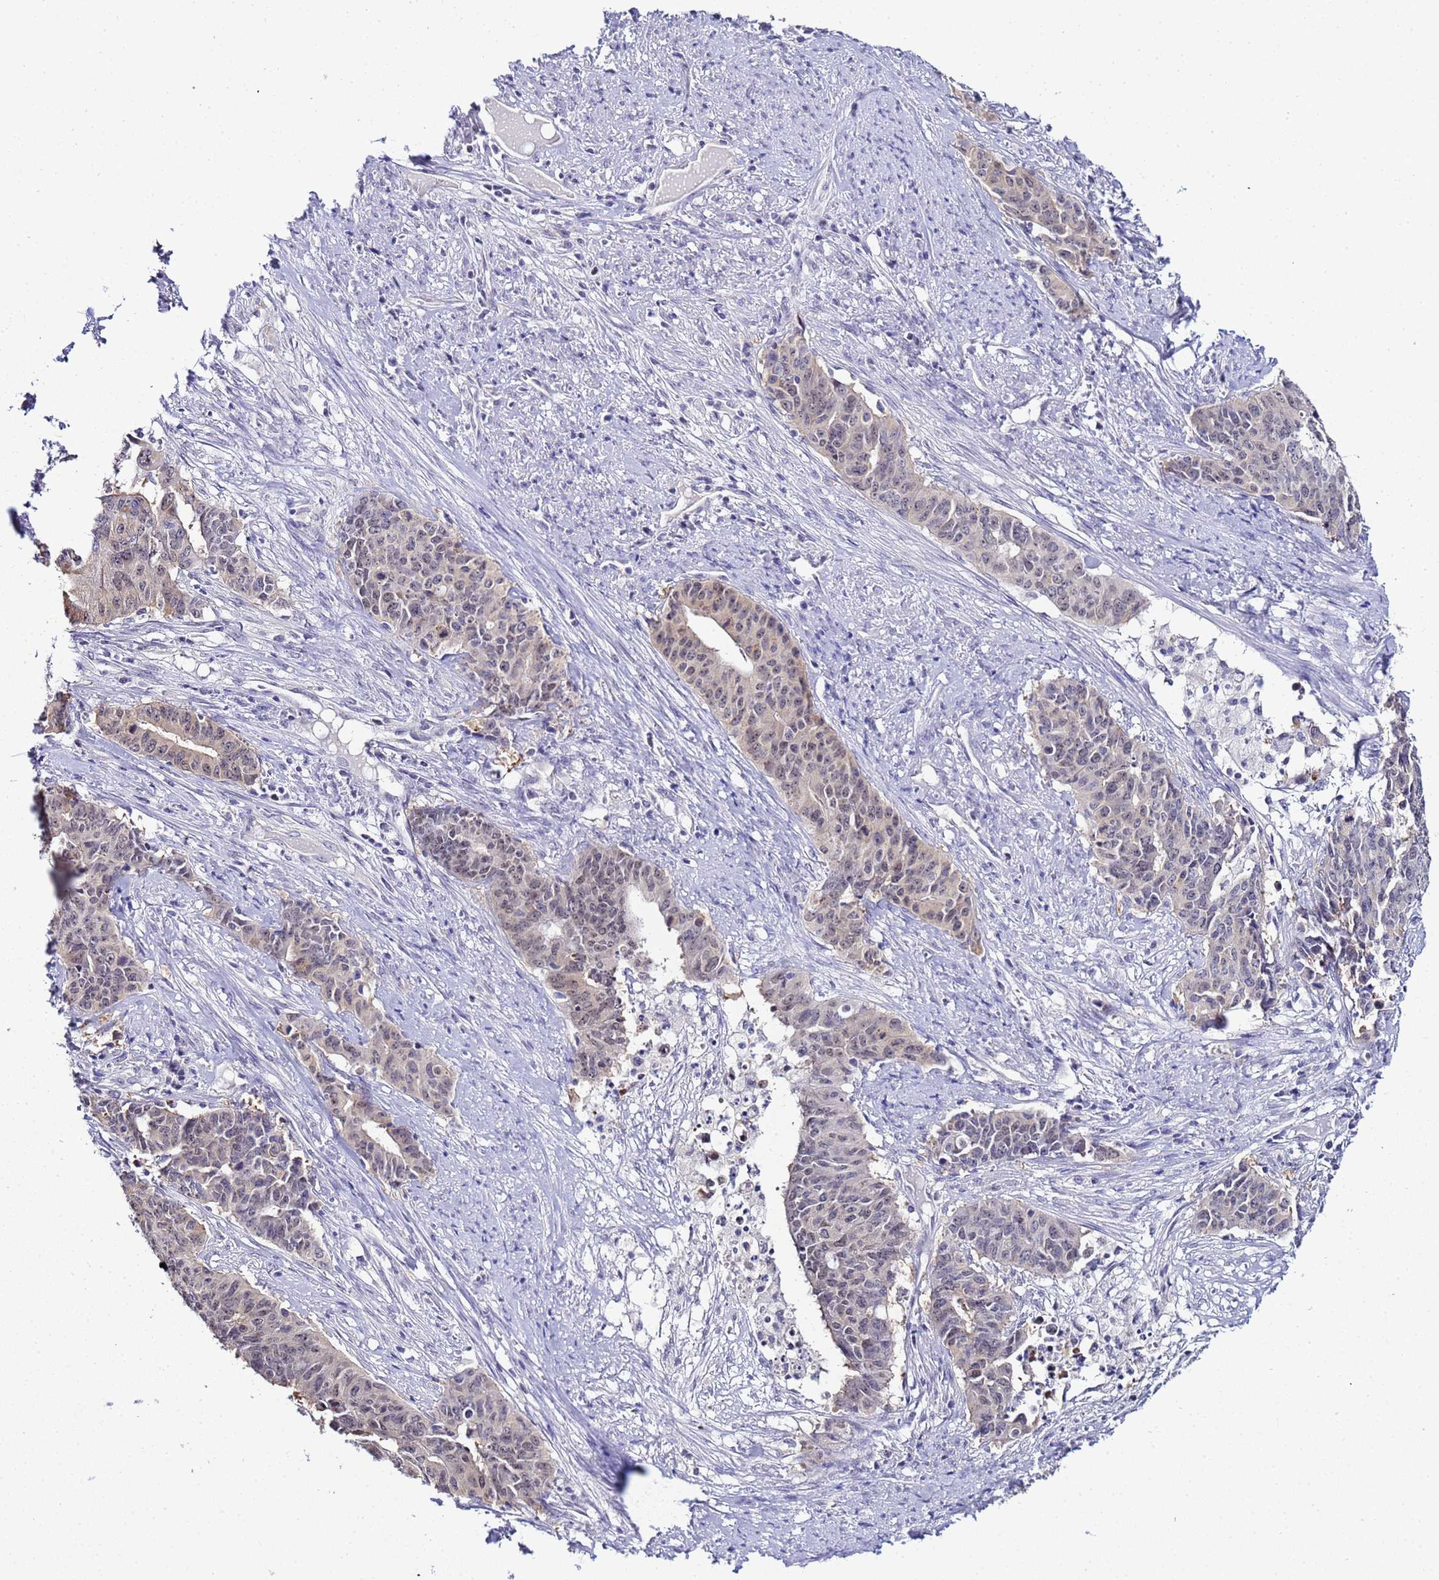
{"staining": {"intensity": "weak", "quantity": "25%-75%", "location": "nuclear"}, "tissue": "endometrial cancer", "cell_type": "Tumor cells", "image_type": "cancer", "snomed": [{"axis": "morphology", "description": "Adenocarcinoma, NOS"}, {"axis": "topography", "description": "Endometrium"}], "caption": "IHC (DAB) staining of human endometrial cancer (adenocarcinoma) demonstrates weak nuclear protein staining in approximately 25%-75% of tumor cells.", "gene": "ACTL6B", "patient": {"sex": "female", "age": 59}}